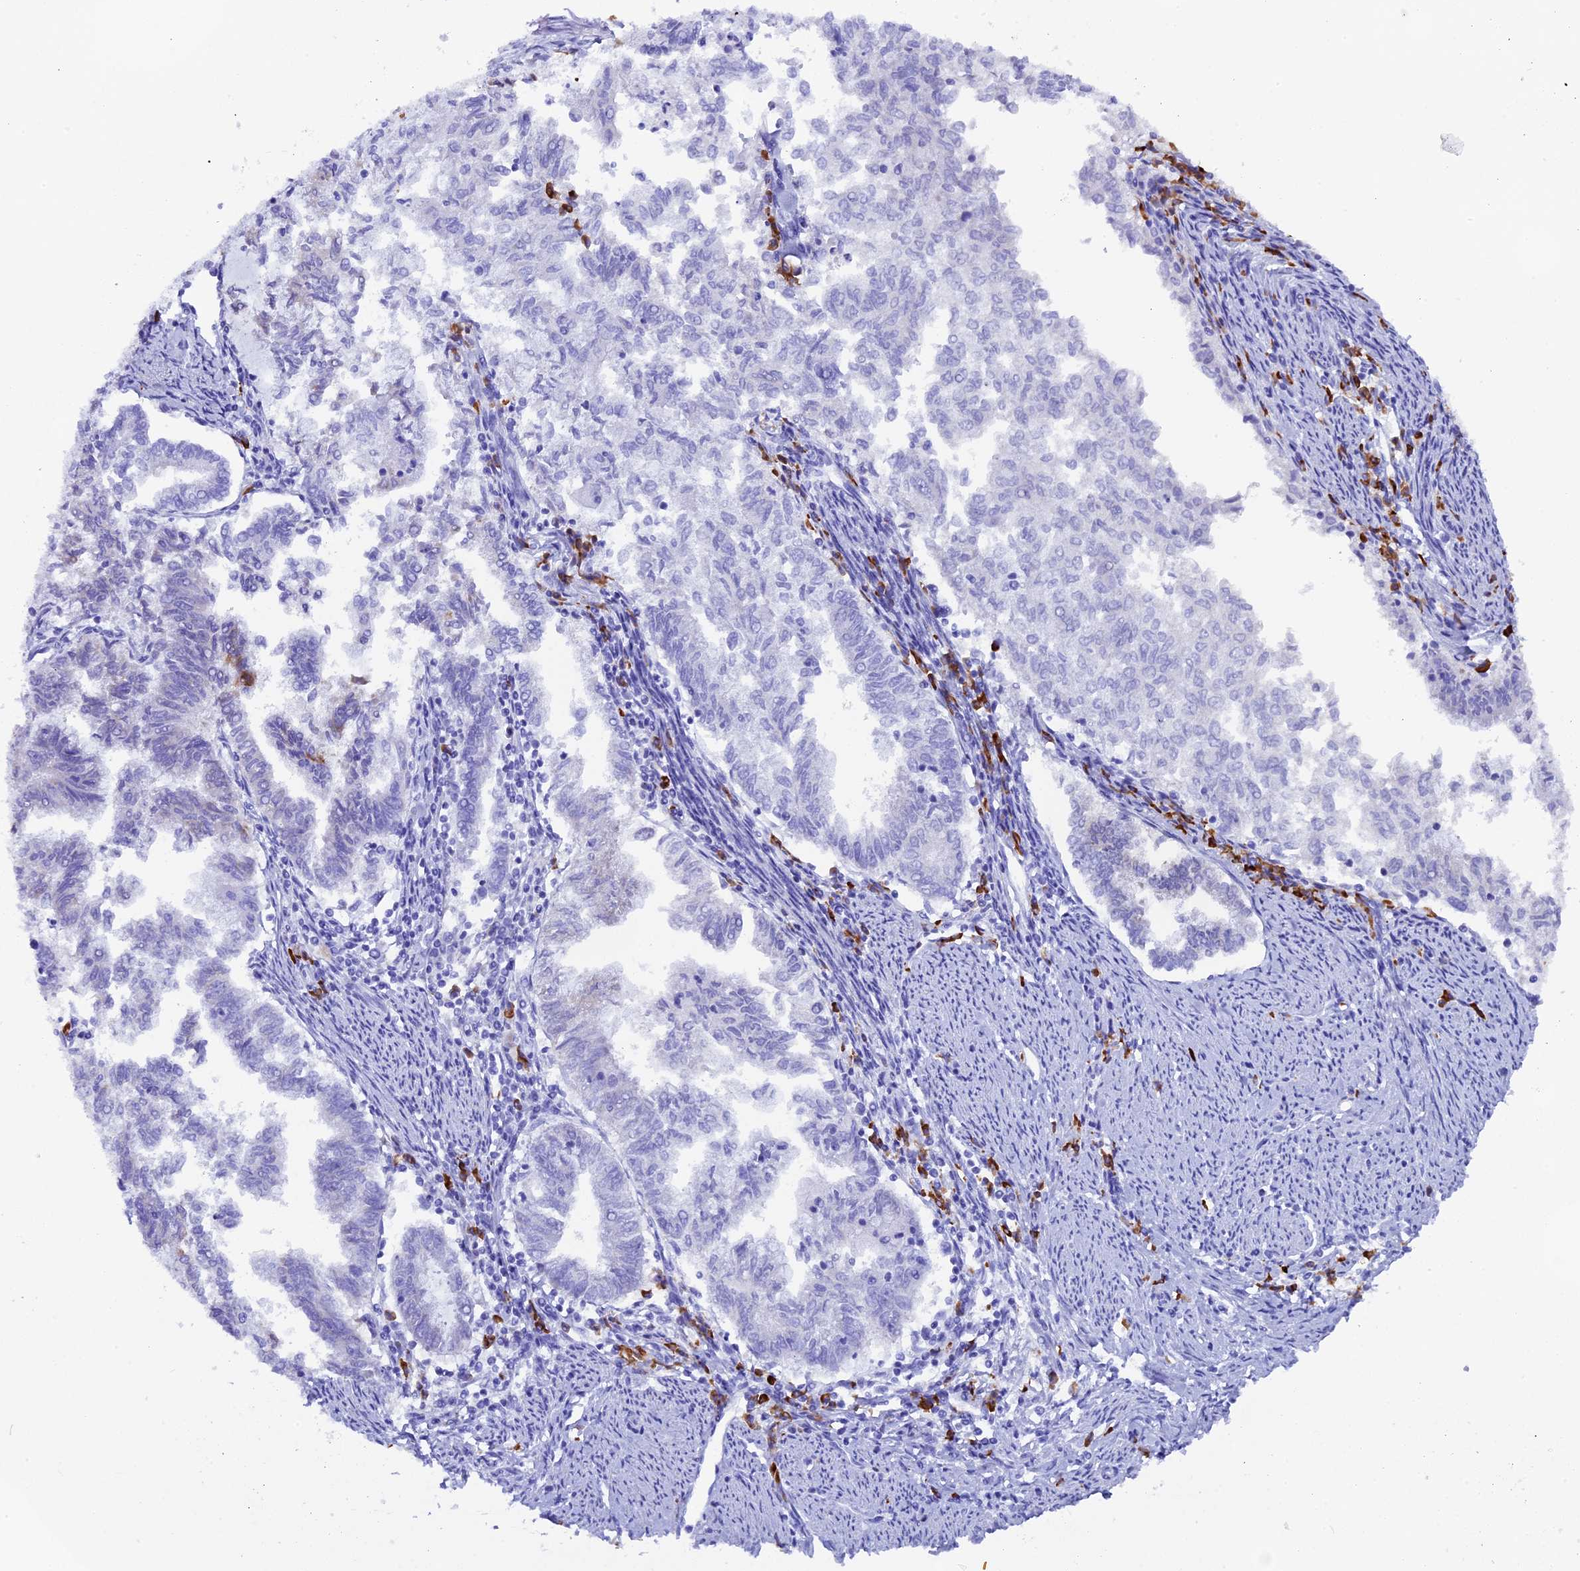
{"staining": {"intensity": "negative", "quantity": "none", "location": "none"}, "tissue": "endometrial cancer", "cell_type": "Tumor cells", "image_type": "cancer", "snomed": [{"axis": "morphology", "description": "Adenocarcinoma, NOS"}, {"axis": "topography", "description": "Endometrium"}], "caption": "Endometrial cancer was stained to show a protein in brown. There is no significant staining in tumor cells.", "gene": "FKBP11", "patient": {"sex": "female", "age": 79}}